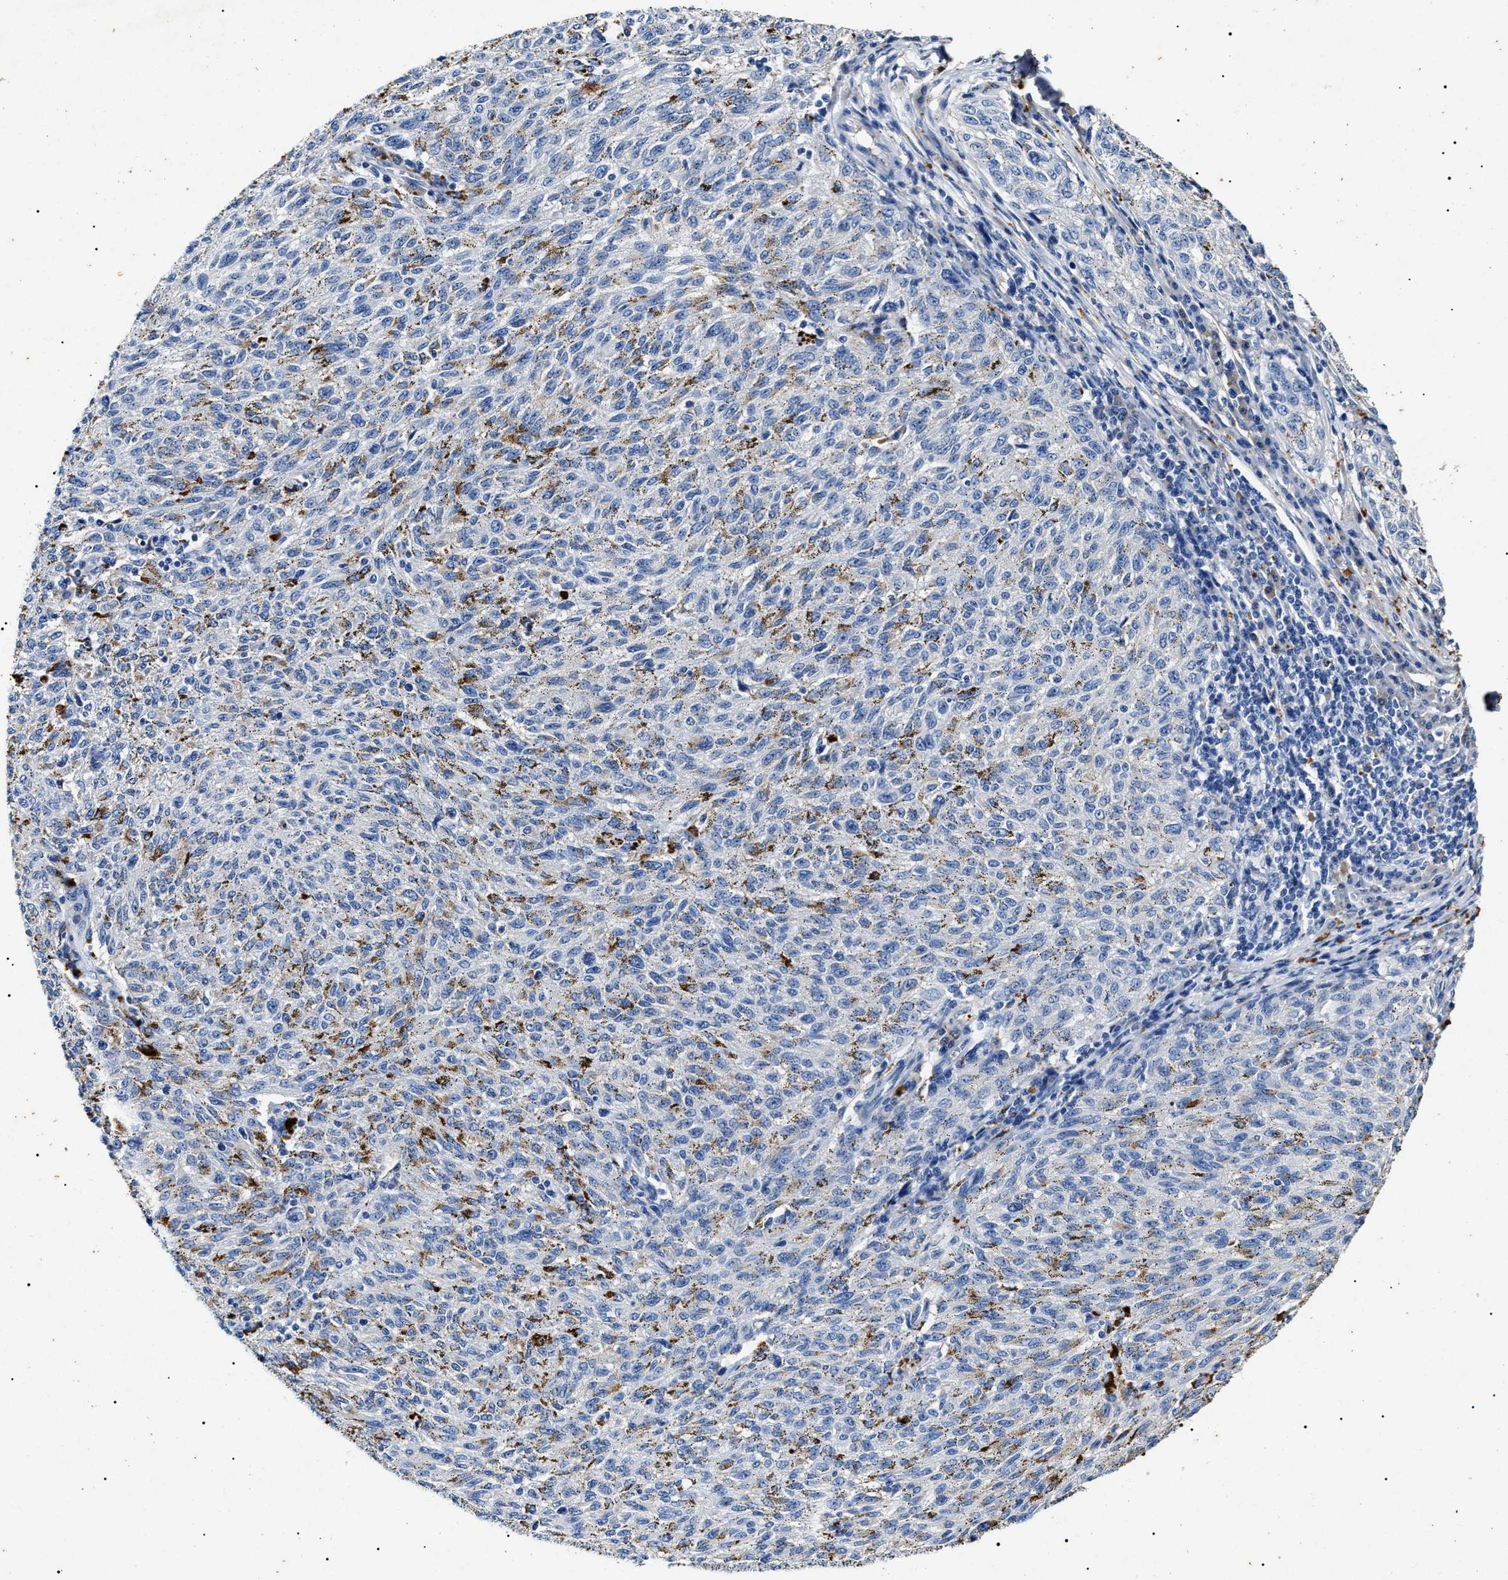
{"staining": {"intensity": "moderate", "quantity": "<25%", "location": "cytoplasmic/membranous"}, "tissue": "melanoma", "cell_type": "Tumor cells", "image_type": "cancer", "snomed": [{"axis": "morphology", "description": "Malignant melanoma, NOS"}, {"axis": "topography", "description": "Skin"}], "caption": "An immunohistochemistry (IHC) histopathology image of tumor tissue is shown. Protein staining in brown highlights moderate cytoplasmic/membranous positivity in malignant melanoma within tumor cells.", "gene": "LRRC8E", "patient": {"sex": "female", "age": 72}}